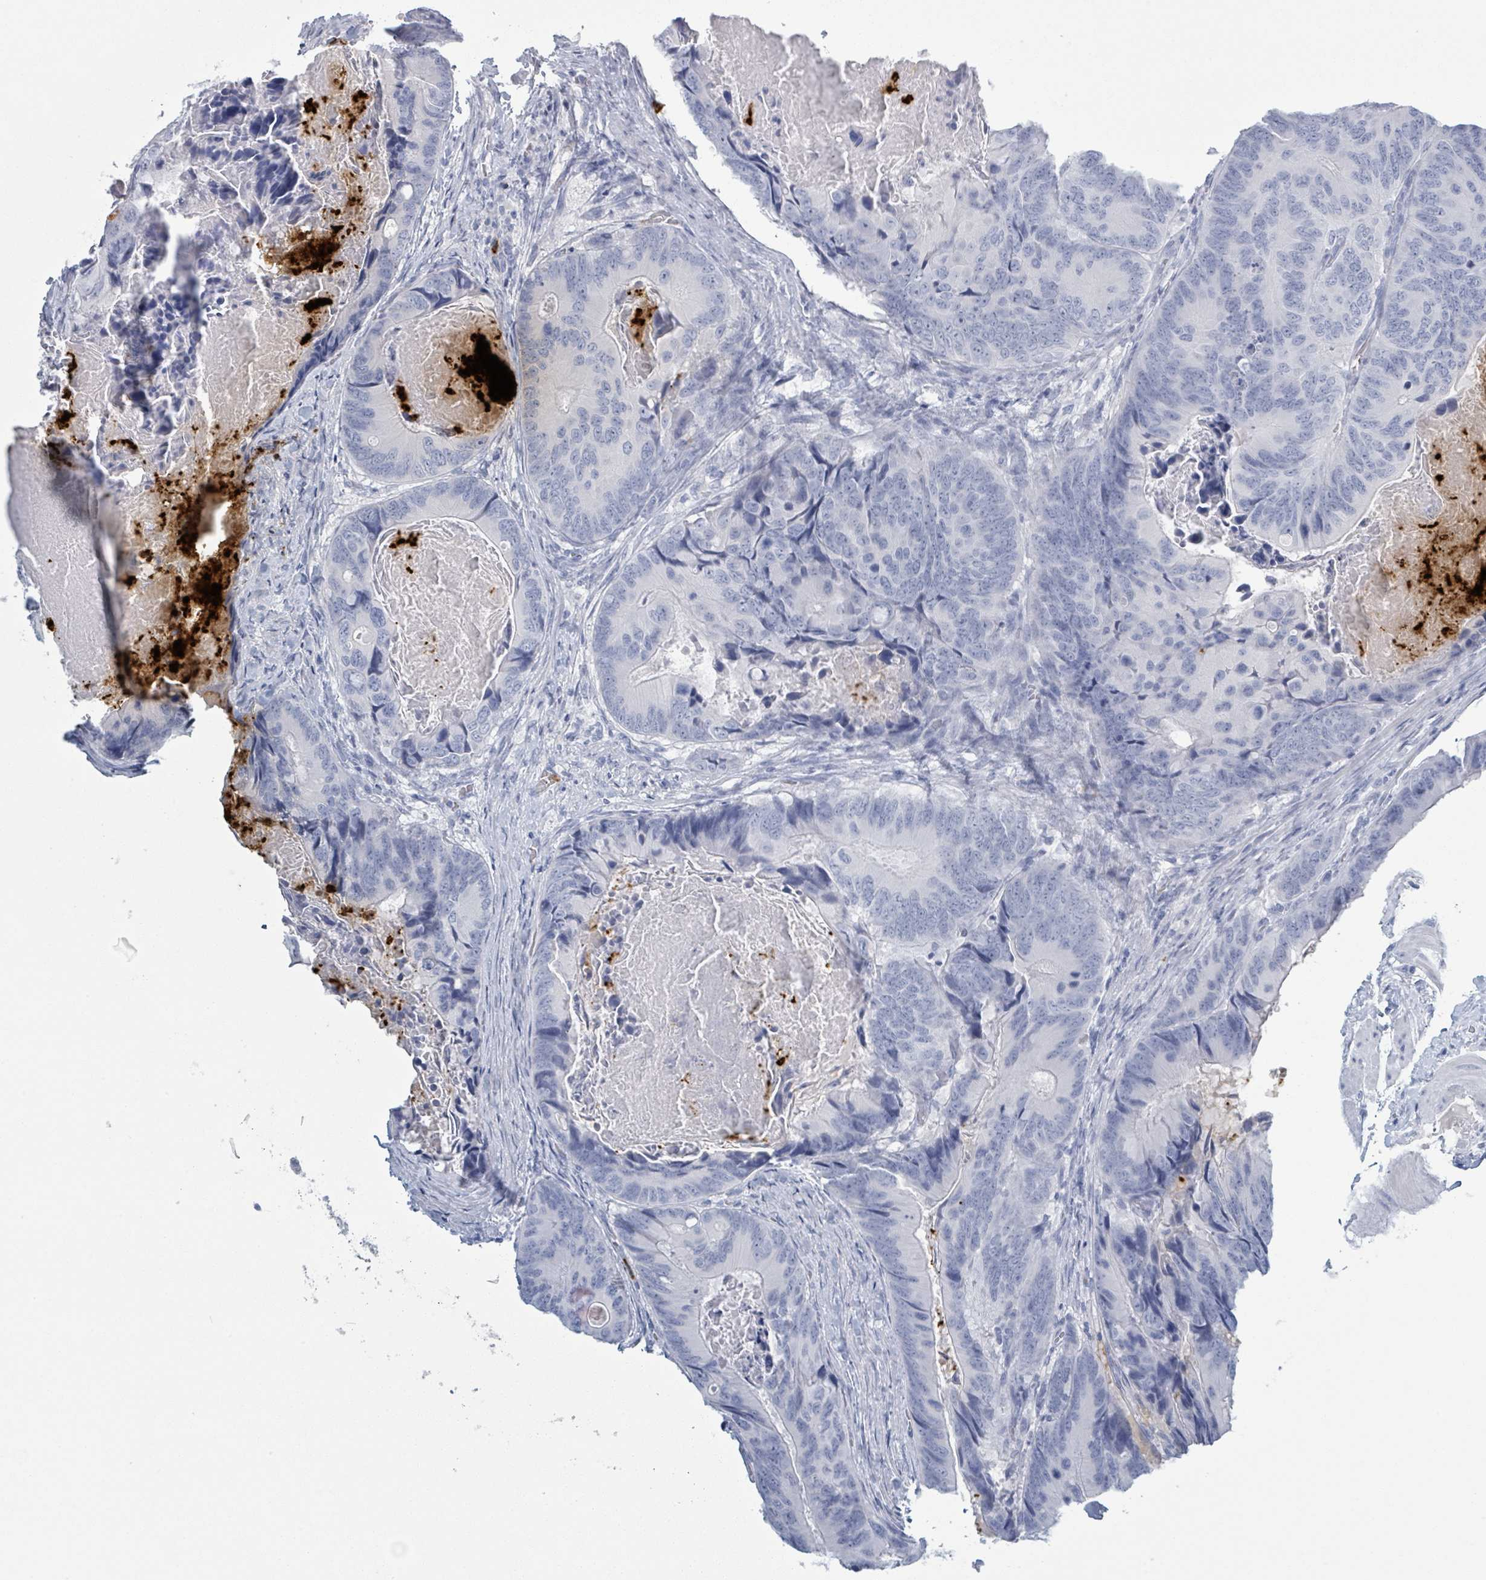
{"staining": {"intensity": "negative", "quantity": "none", "location": "none"}, "tissue": "colorectal cancer", "cell_type": "Tumor cells", "image_type": "cancer", "snomed": [{"axis": "morphology", "description": "Adenocarcinoma, NOS"}, {"axis": "topography", "description": "Colon"}], "caption": "The histopathology image shows no significant staining in tumor cells of colorectal cancer (adenocarcinoma).", "gene": "DEFA4", "patient": {"sex": "male", "age": 84}}